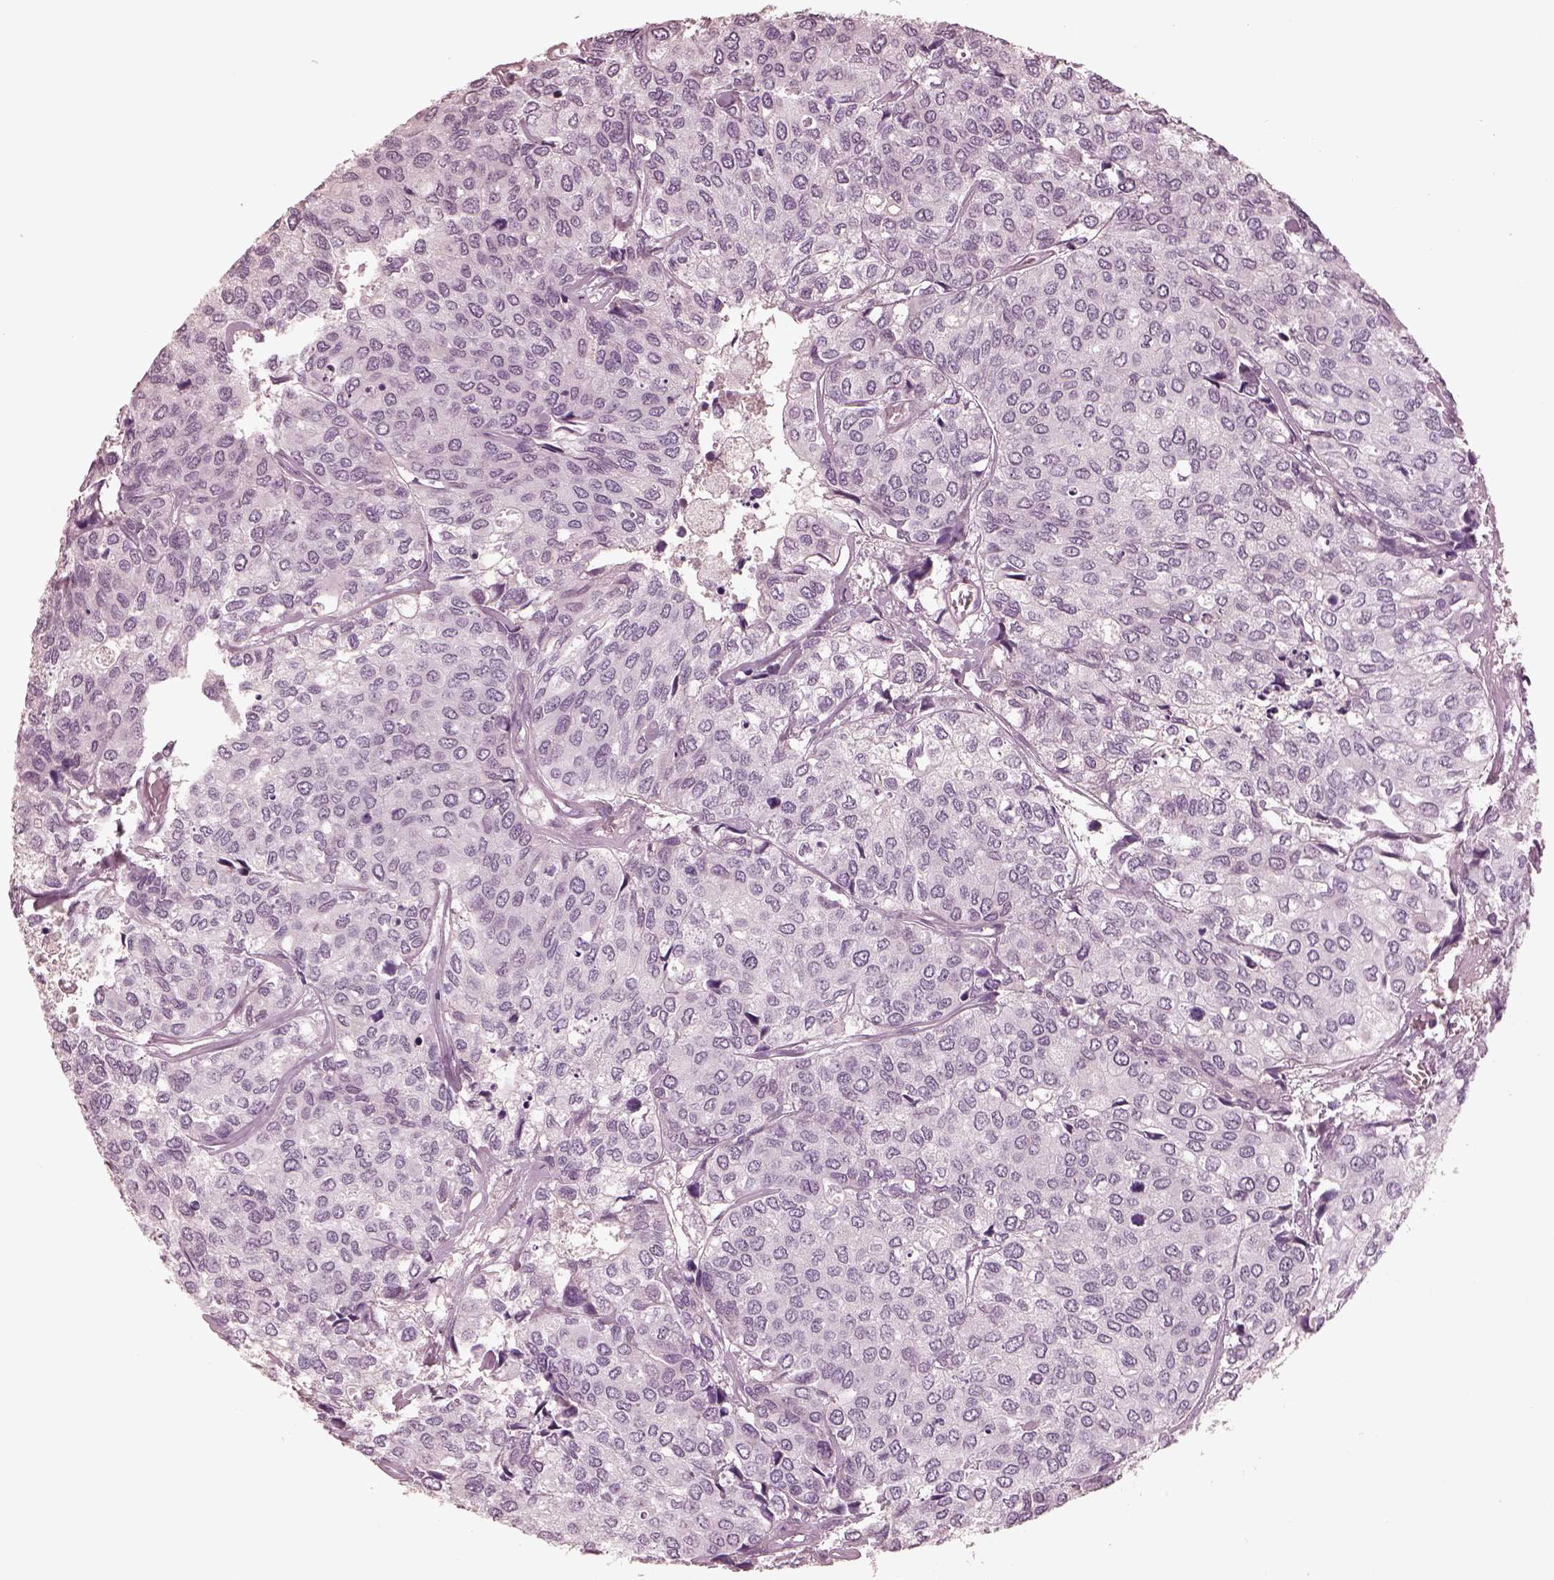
{"staining": {"intensity": "negative", "quantity": "none", "location": "none"}, "tissue": "urothelial cancer", "cell_type": "Tumor cells", "image_type": "cancer", "snomed": [{"axis": "morphology", "description": "Urothelial carcinoma, High grade"}, {"axis": "topography", "description": "Urinary bladder"}], "caption": "Immunohistochemical staining of urothelial cancer displays no significant expression in tumor cells. (Brightfield microscopy of DAB (3,3'-diaminobenzidine) immunohistochemistry at high magnification).", "gene": "KCNA2", "patient": {"sex": "male", "age": 73}}